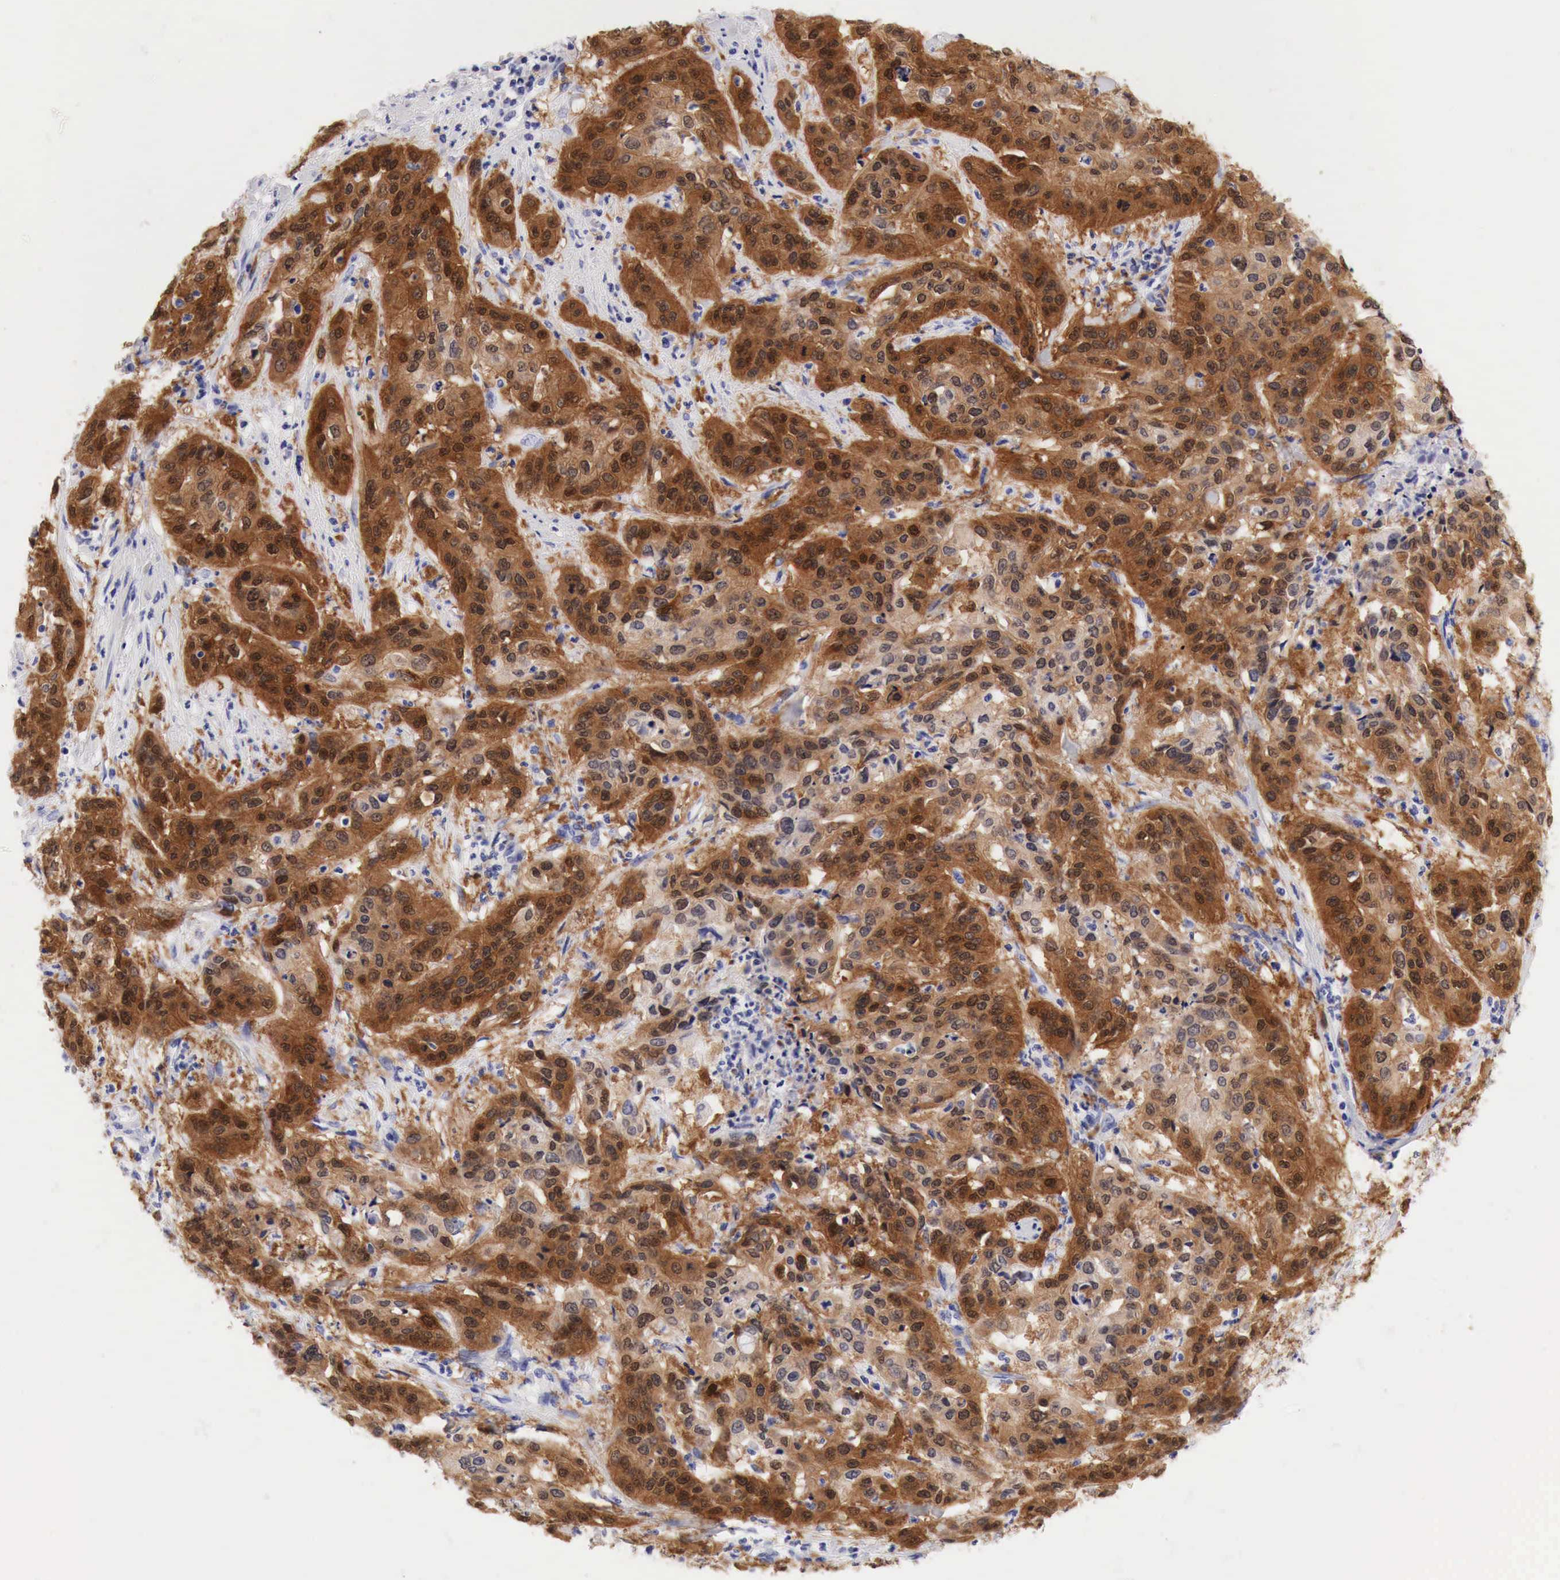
{"staining": {"intensity": "strong", "quantity": ">75%", "location": "cytoplasmic/membranous"}, "tissue": "cervical cancer", "cell_type": "Tumor cells", "image_type": "cancer", "snomed": [{"axis": "morphology", "description": "Squamous cell carcinoma, NOS"}, {"axis": "topography", "description": "Cervix"}], "caption": "There is high levels of strong cytoplasmic/membranous staining in tumor cells of cervical squamous cell carcinoma, as demonstrated by immunohistochemical staining (brown color).", "gene": "CDKN2A", "patient": {"sex": "female", "age": 41}}